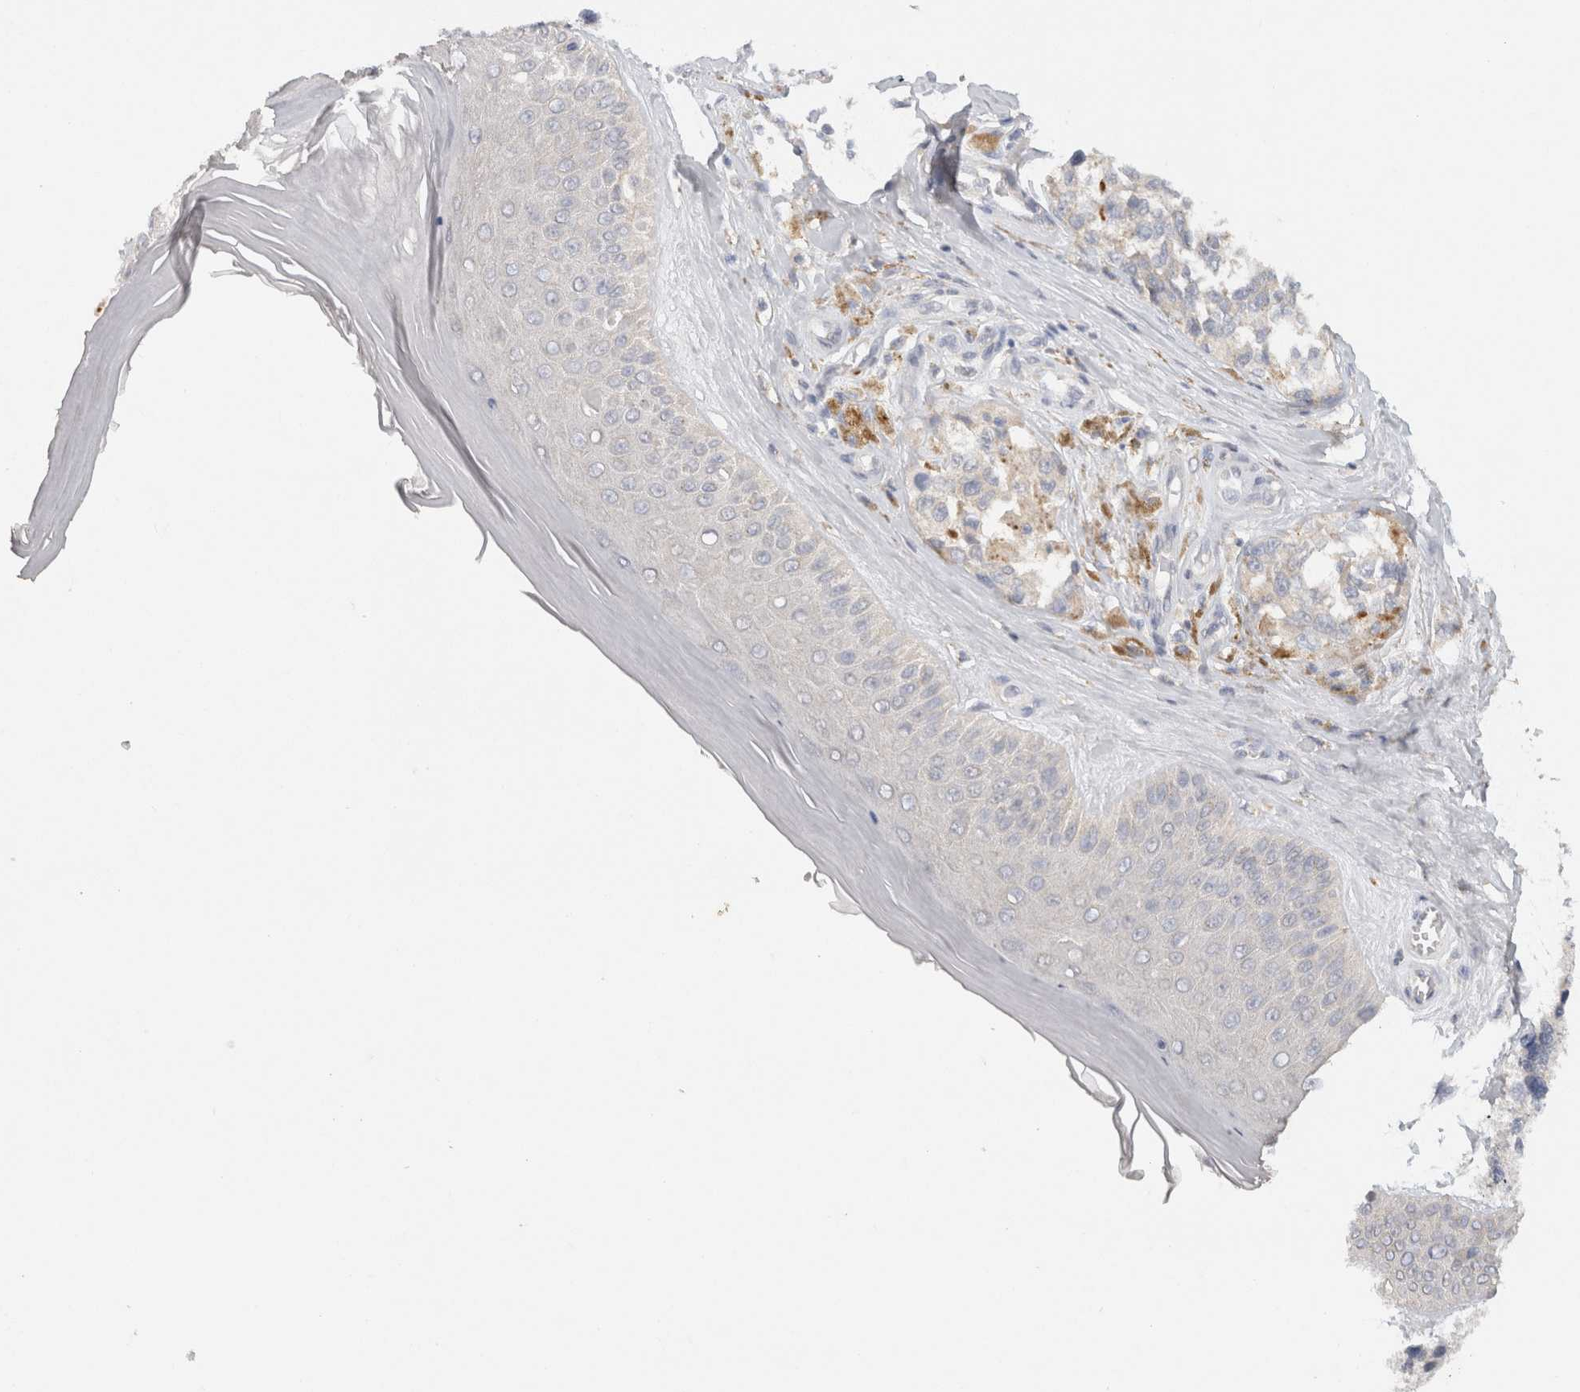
{"staining": {"intensity": "negative", "quantity": "none", "location": "none"}, "tissue": "melanoma", "cell_type": "Tumor cells", "image_type": "cancer", "snomed": [{"axis": "morphology", "description": "Malignant melanoma, NOS"}, {"axis": "topography", "description": "Skin"}], "caption": "Immunohistochemistry of human melanoma exhibits no staining in tumor cells.", "gene": "CHRM4", "patient": {"sex": "female", "age": 64}}